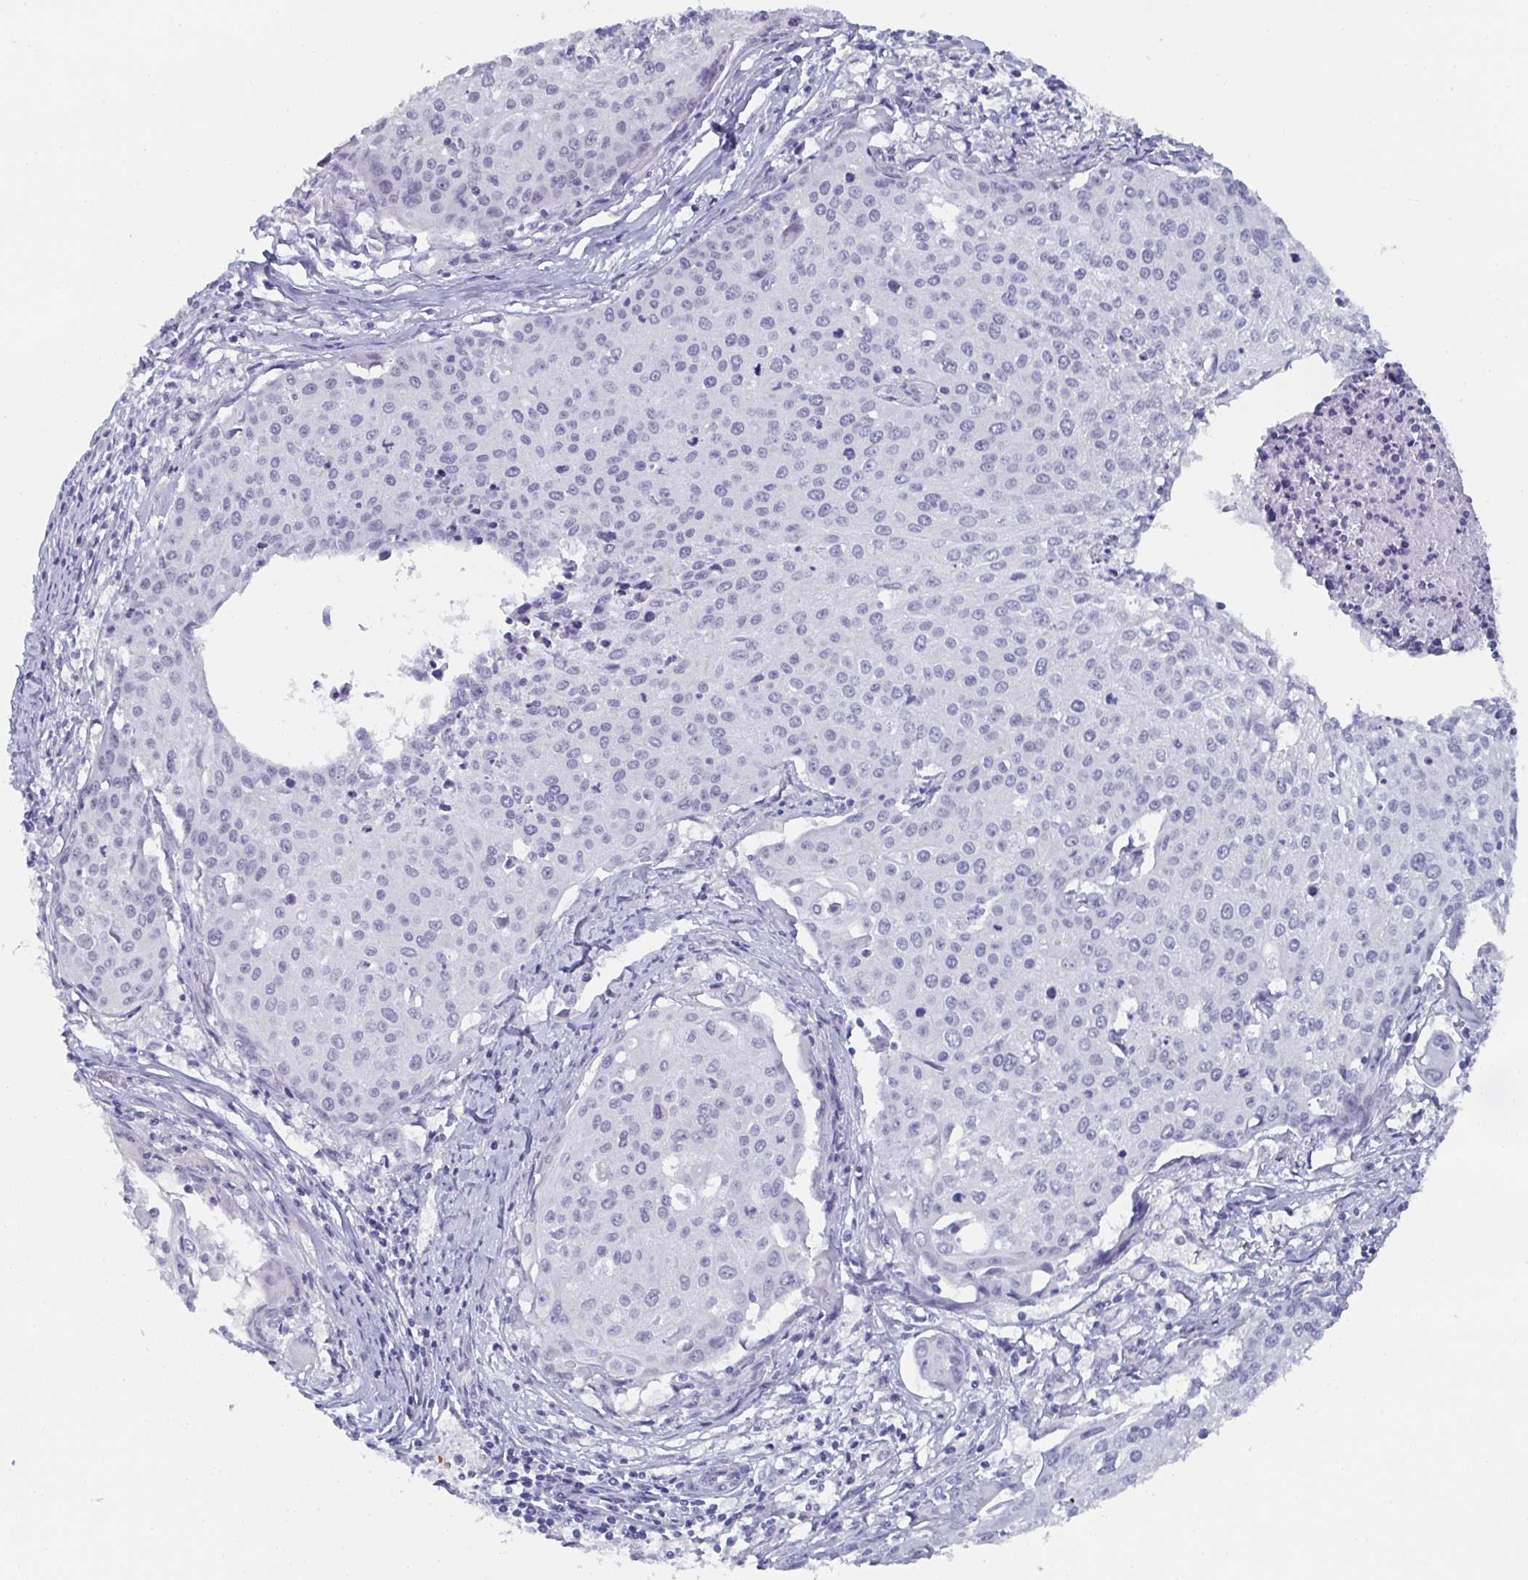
{"staining": {"intensity": "negative", "quantity": "none", "location": "none"}, "tissue": "cervical cancer", "cell_type": "Tumor cells", "image_type": "cancer", "snomed": [{"axis": "morphology", "description": "Squamous cell carcinoma, NOS"}, {"axis": "topography", "description": "Cervix"}], "caption": "Human cervical squamous cell carcinoma stained for a protein using immunohistochemistry shows no staining in tumor cells.", "gene": "DYDC2", "patient": {"sex": "female", "age": 38}}